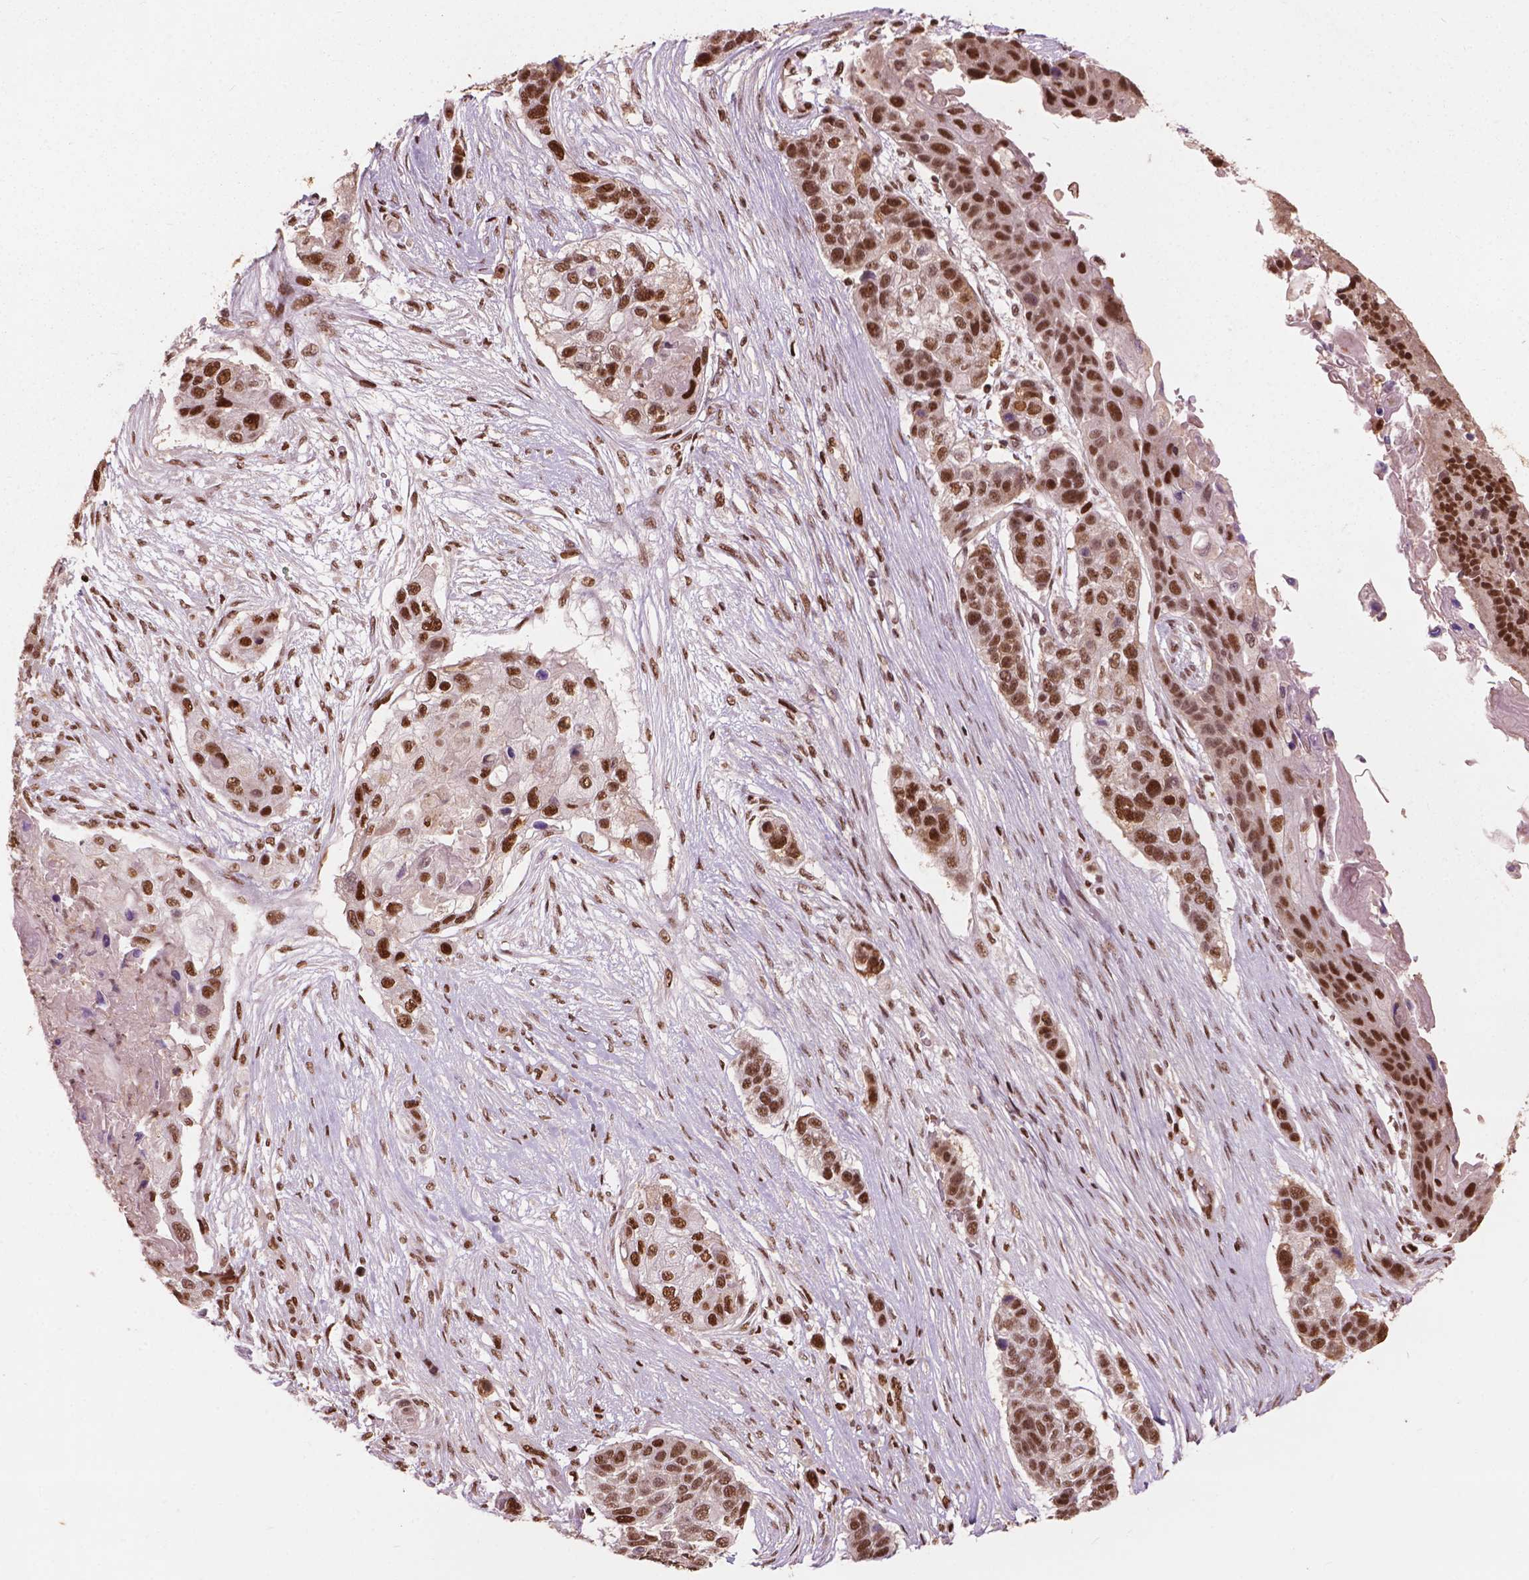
{"staining": {"intensity": "moderate", "quantity": ">75%", "location": "nuclear"}, "tissue": "lung cancer", "cell_type": "Tumor cells", "image_type": "cancer", "snomed": [{"axis": "morphology", "description": "Squamous cell carcinoma, NOS"}, {"axis": "topography", "description": "Lung"}], "caption": "IHC staining of lung squamous cell carcinoma, which exhibits medium levels of moderate nuclear expression in about >75% of tumor cells indicating moderate nuclear protein positivity. The staining was performed using DAB (3,3'-diaminobenzidine) (brown) for protein detection and nuclei were counterstained in hematoxylin (blue).", "gene": "ANP32B", "patient": {"sex": "male", "age": 69}}